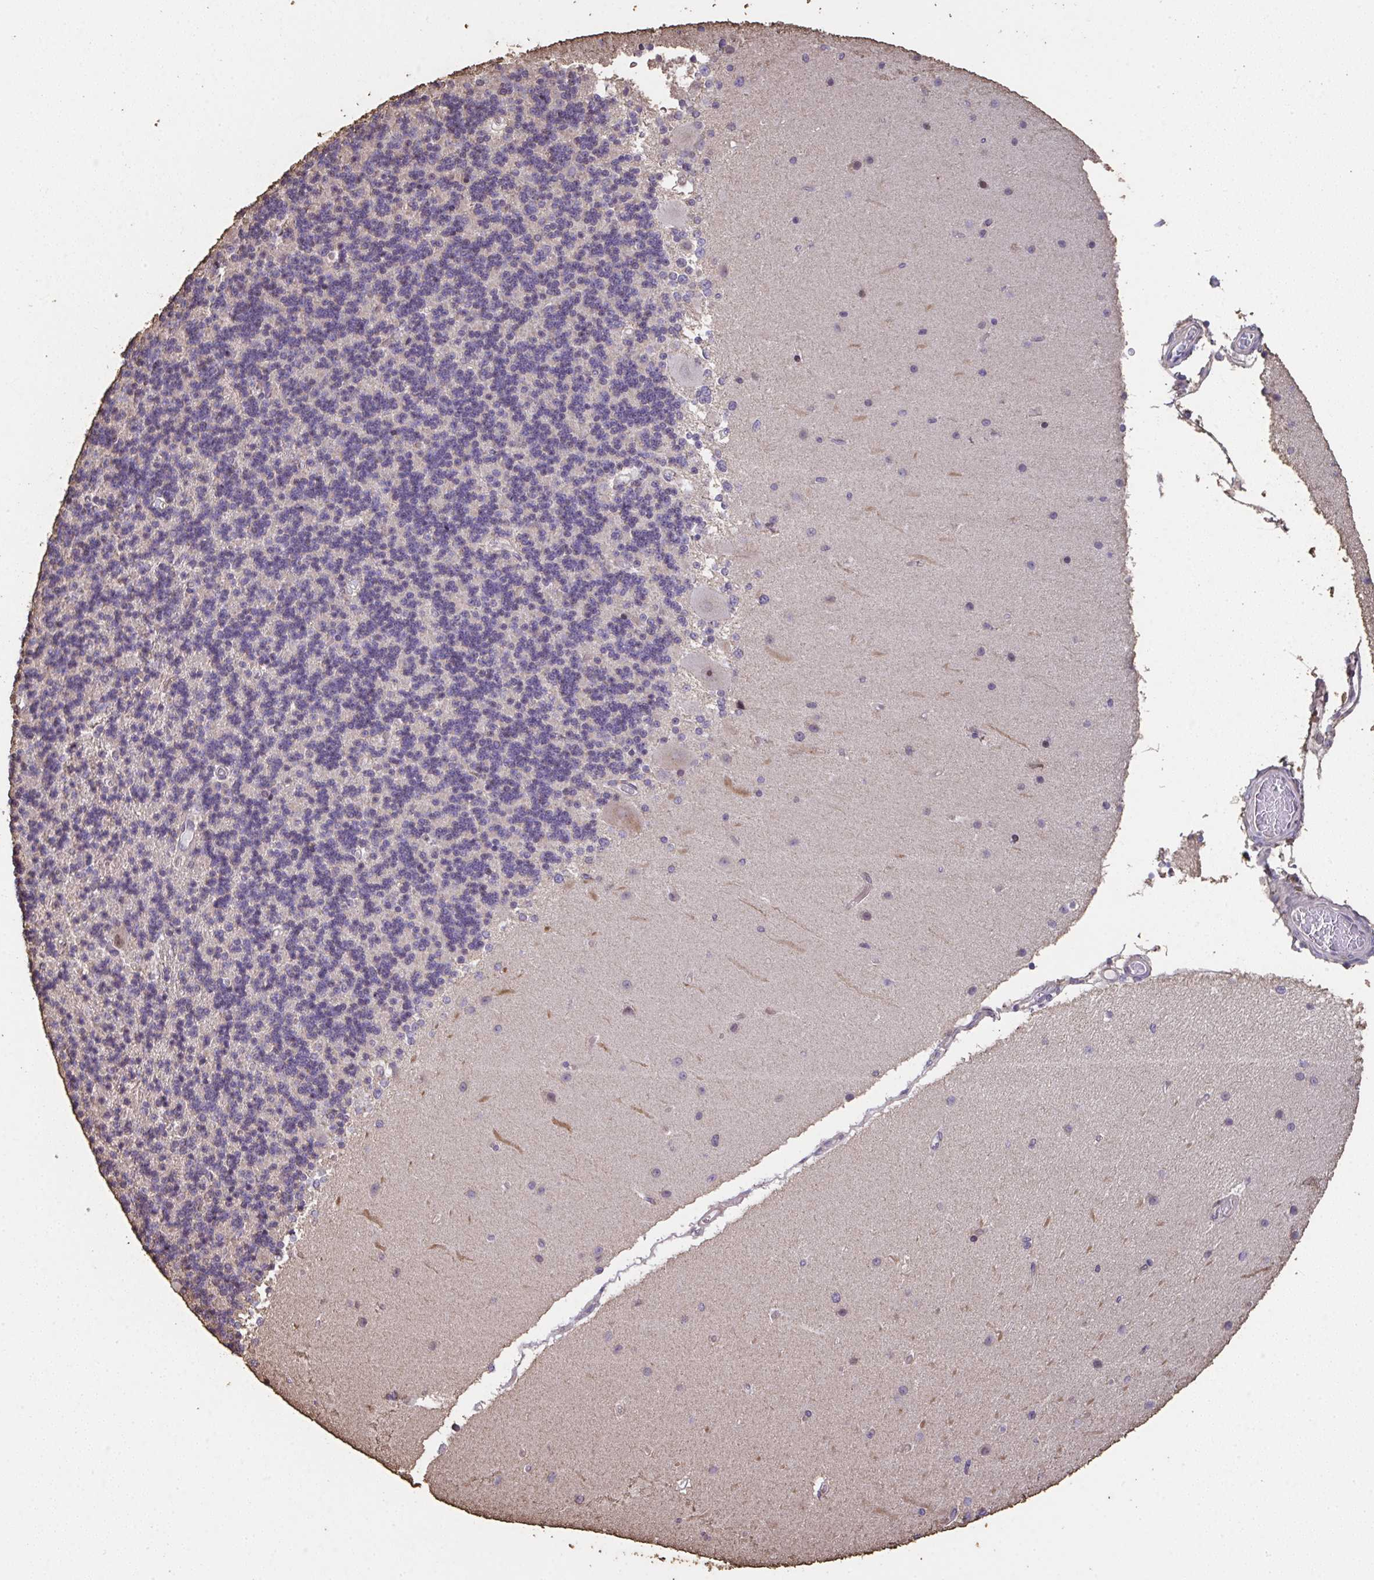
{"staining": {"intensity": "negative", "quantity": "none", "location": "none"}, "tissue": "cerebellum", "cell_type": "Cells in granular layer", "image_type": "normal", "snomed": [{"axis": "morphology", "description": "Normal tissue, NOS"}, {"axis": "topography", "description": "Cerebellum"}], "caption": "High power microscopy histopathology image of an immunohistochemistry (IHC) micrograph of normal cerebellum, revealing no significant positivity in cells in granular layer.", "gene": "RUNDC3B", "patient": {"sex": "female", "age": 54}}